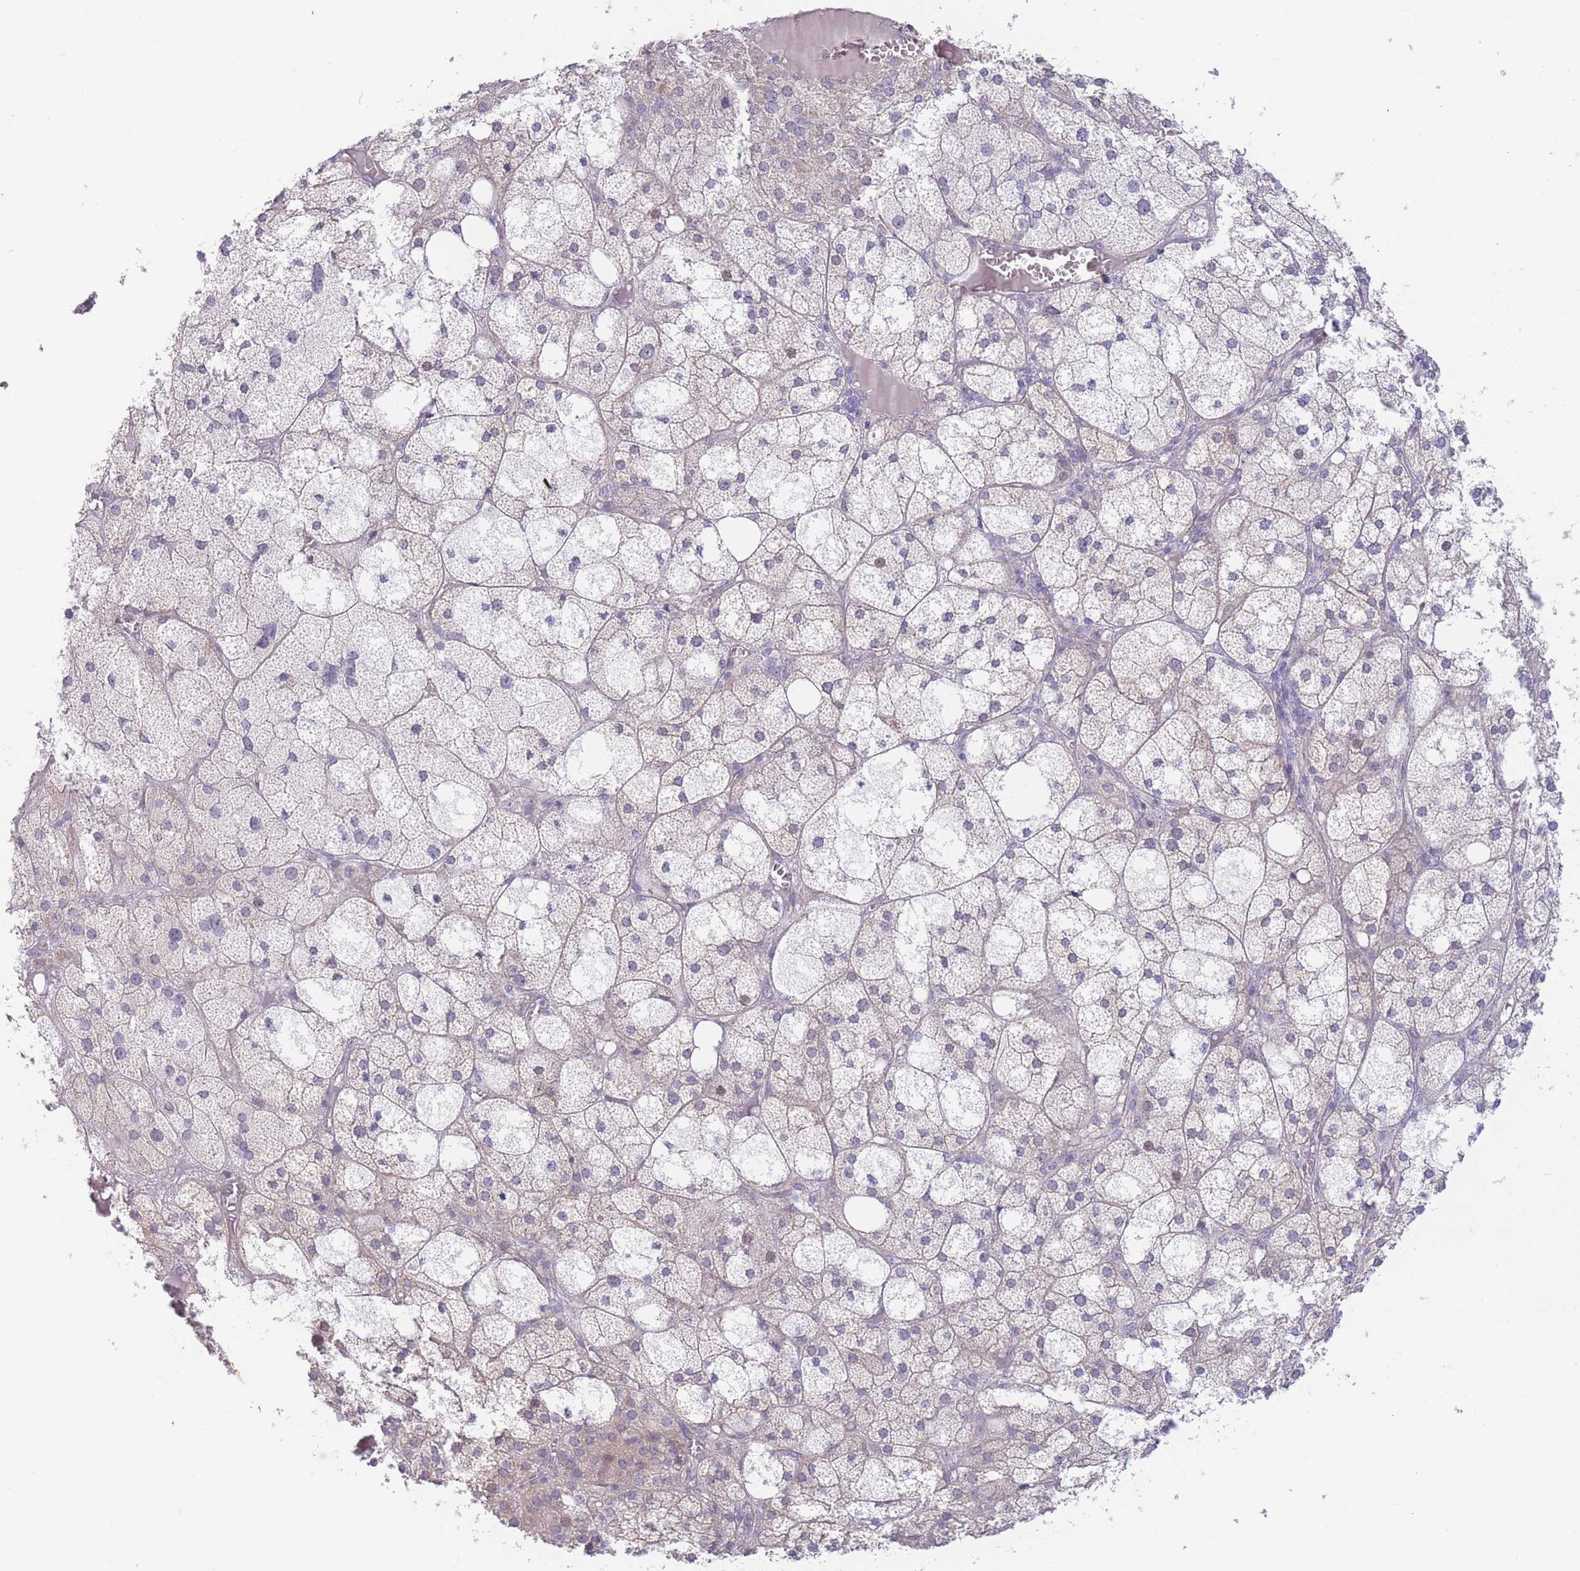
{"staining": {"intensity": "negative", "quantity": "none", "location": "none"}, "tissue": "adrenal gland", "cell_type": "Glandular cells", "image_type": "normal", "snomed": [{"axis": "morphology", "description": "Normal tissue, NOS"}, {"axis": "topography", "description": "Adrenal gland"}], "caption": "High power microscopy histopathology image of an immunohistochemistry (IHC) photomicrograph of unremarkable adrenal gland, revealing no significant staining in glandular cells.", "gene": "FAM227B", "patient": {"sex": "female", "age": 61}}